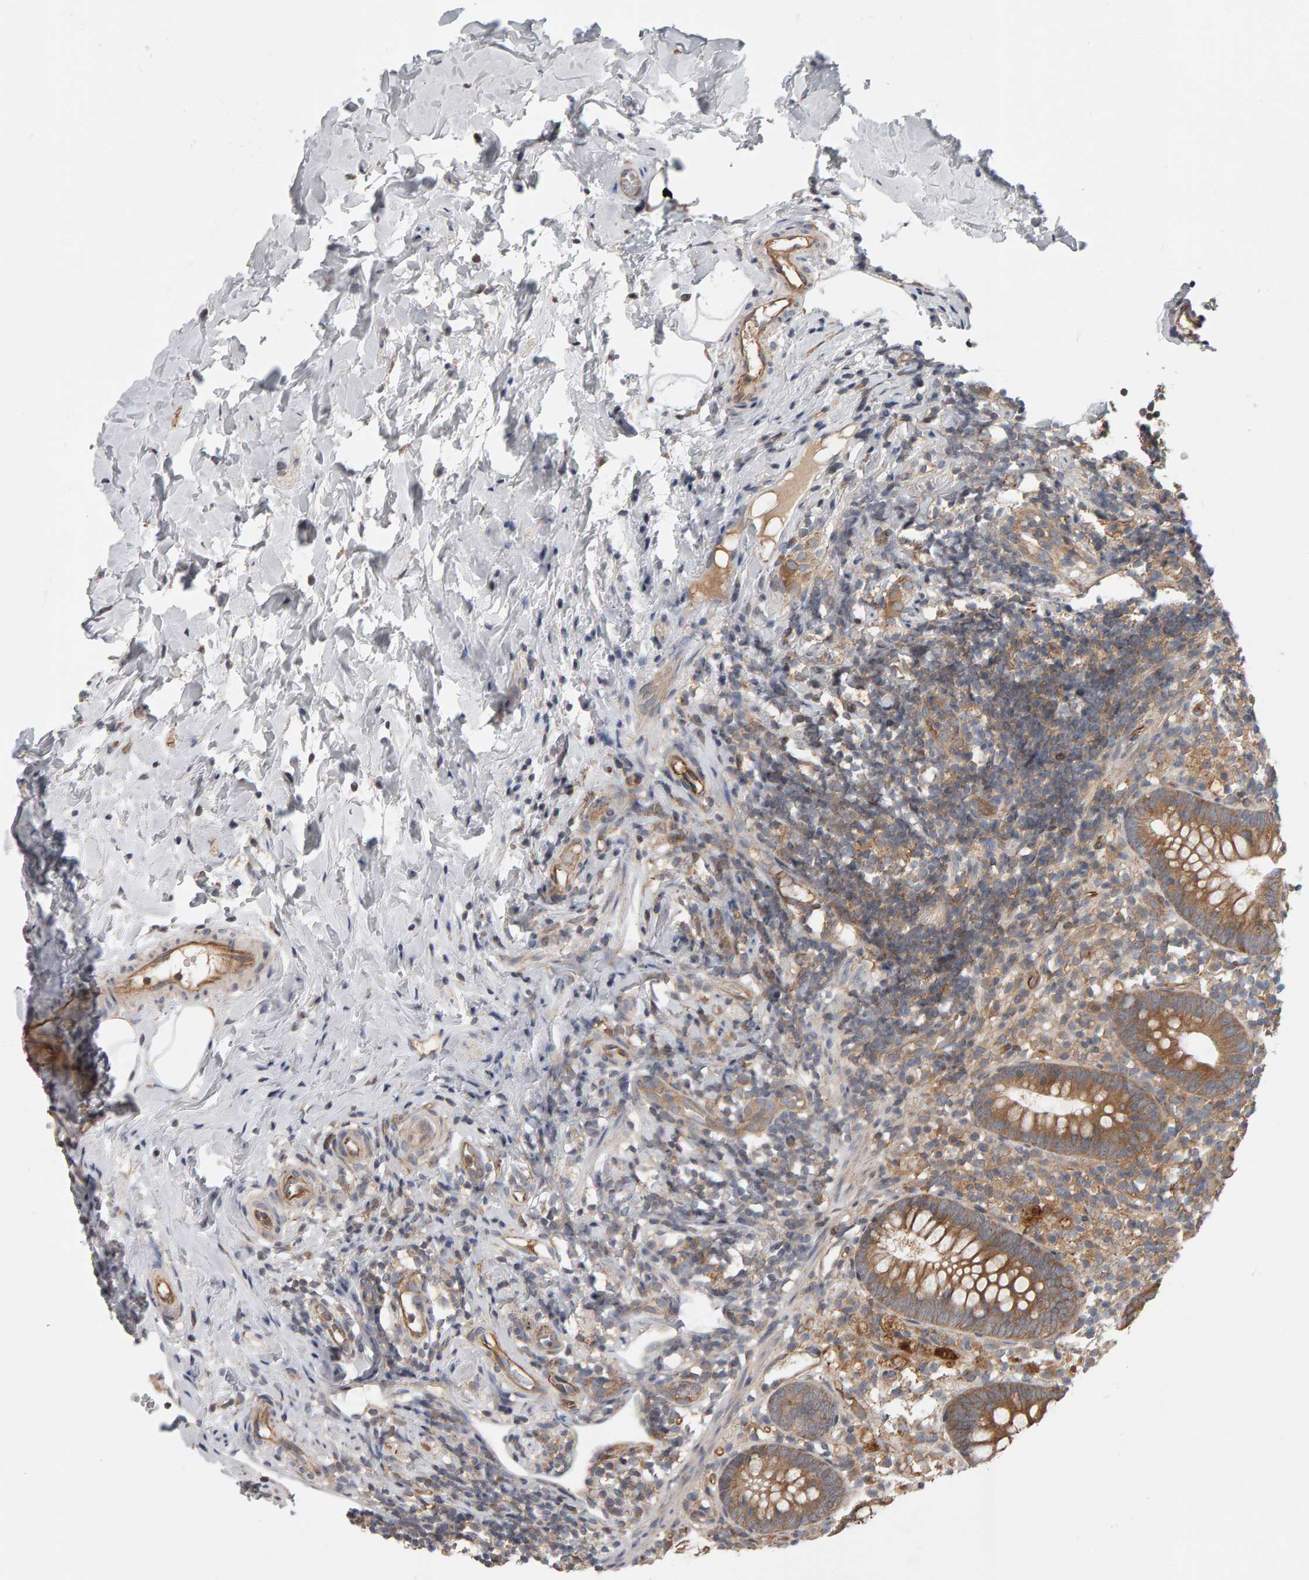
{"staining": {"intensity": "moderate", "quantity": ">75%", "location": "cytoplasmic/membranous"}, "tissue": "appendix", "cell_type": "Glandular cells", "image_type": "normal", "snomed": [{"axis": "morphology", "description": "Normal tissue, NOS"}, {"axis": "topography", "description": "Appendix"}], "caption": "Brown immunohistochemical staining in unremarkable human appendix reveals moderate cytoplasmic/membranous staining in about >75% of glandular cells.", "gene": "C9orf72", "patient": {"sex": "female", "age": 20}}